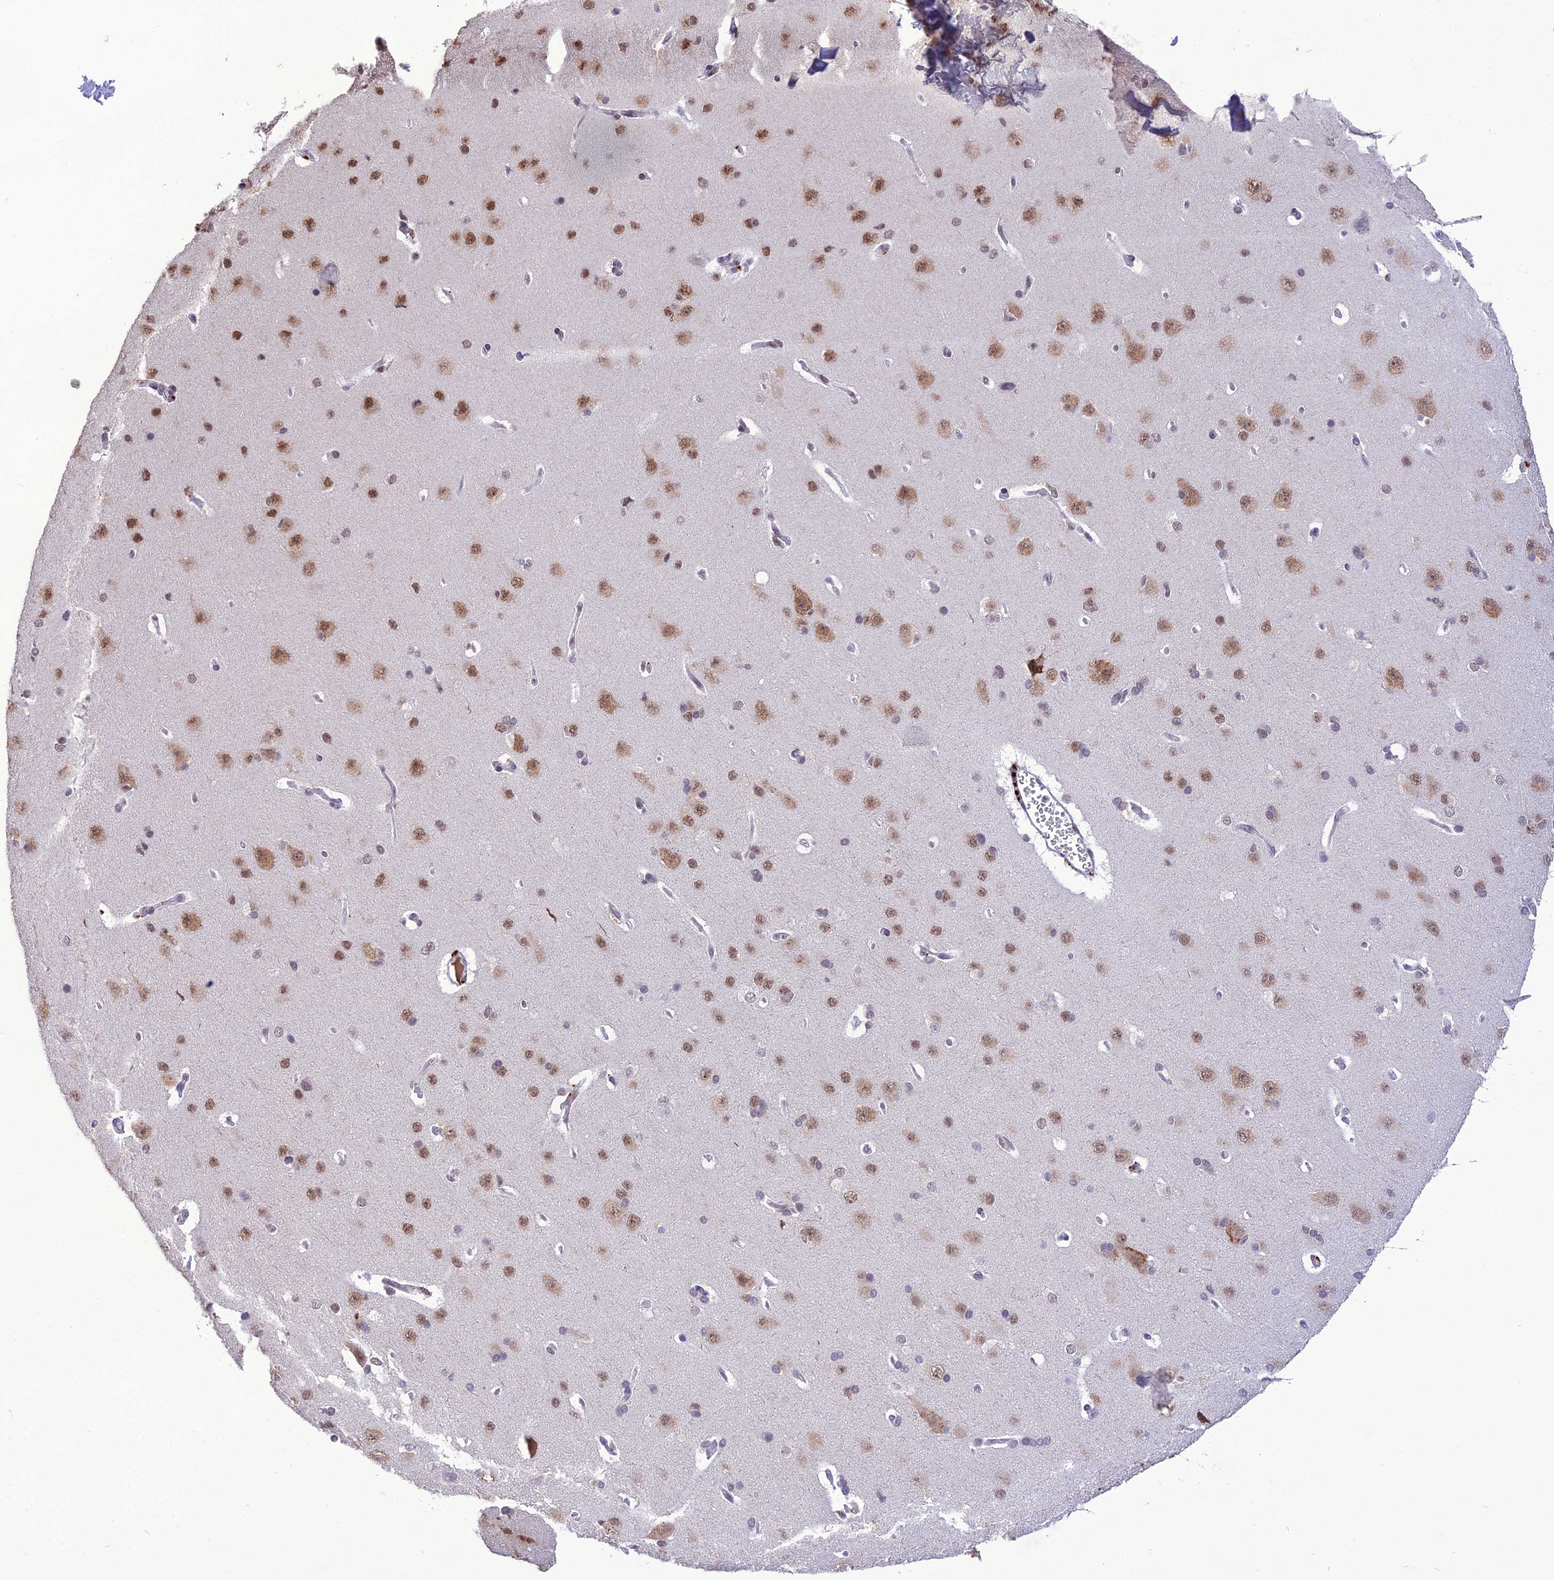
{"staining": {"intensity": "moderate", "quantity": ">75%", "location": "nuclear"}, "tissue": "cerebral cortex", "cell_type": "Endothelial cells", "image_type": "normal", "snomed": [{"axis": "morphology", "description": "Normal tissue, NOS"}, {"axis": "topography", "description": "Cerebral cortex"}], "caption": "This histopathology image reveals benign cerebral cortex stained with immunohistochemistry (IHC) to label a protein in brown. The nuclear of endothelial cells show moderate positivity for the protein. Nuclei are counter-stained blue.", "gene": "SH3RF3", "patient": {"sex": "male", "age": 62}}